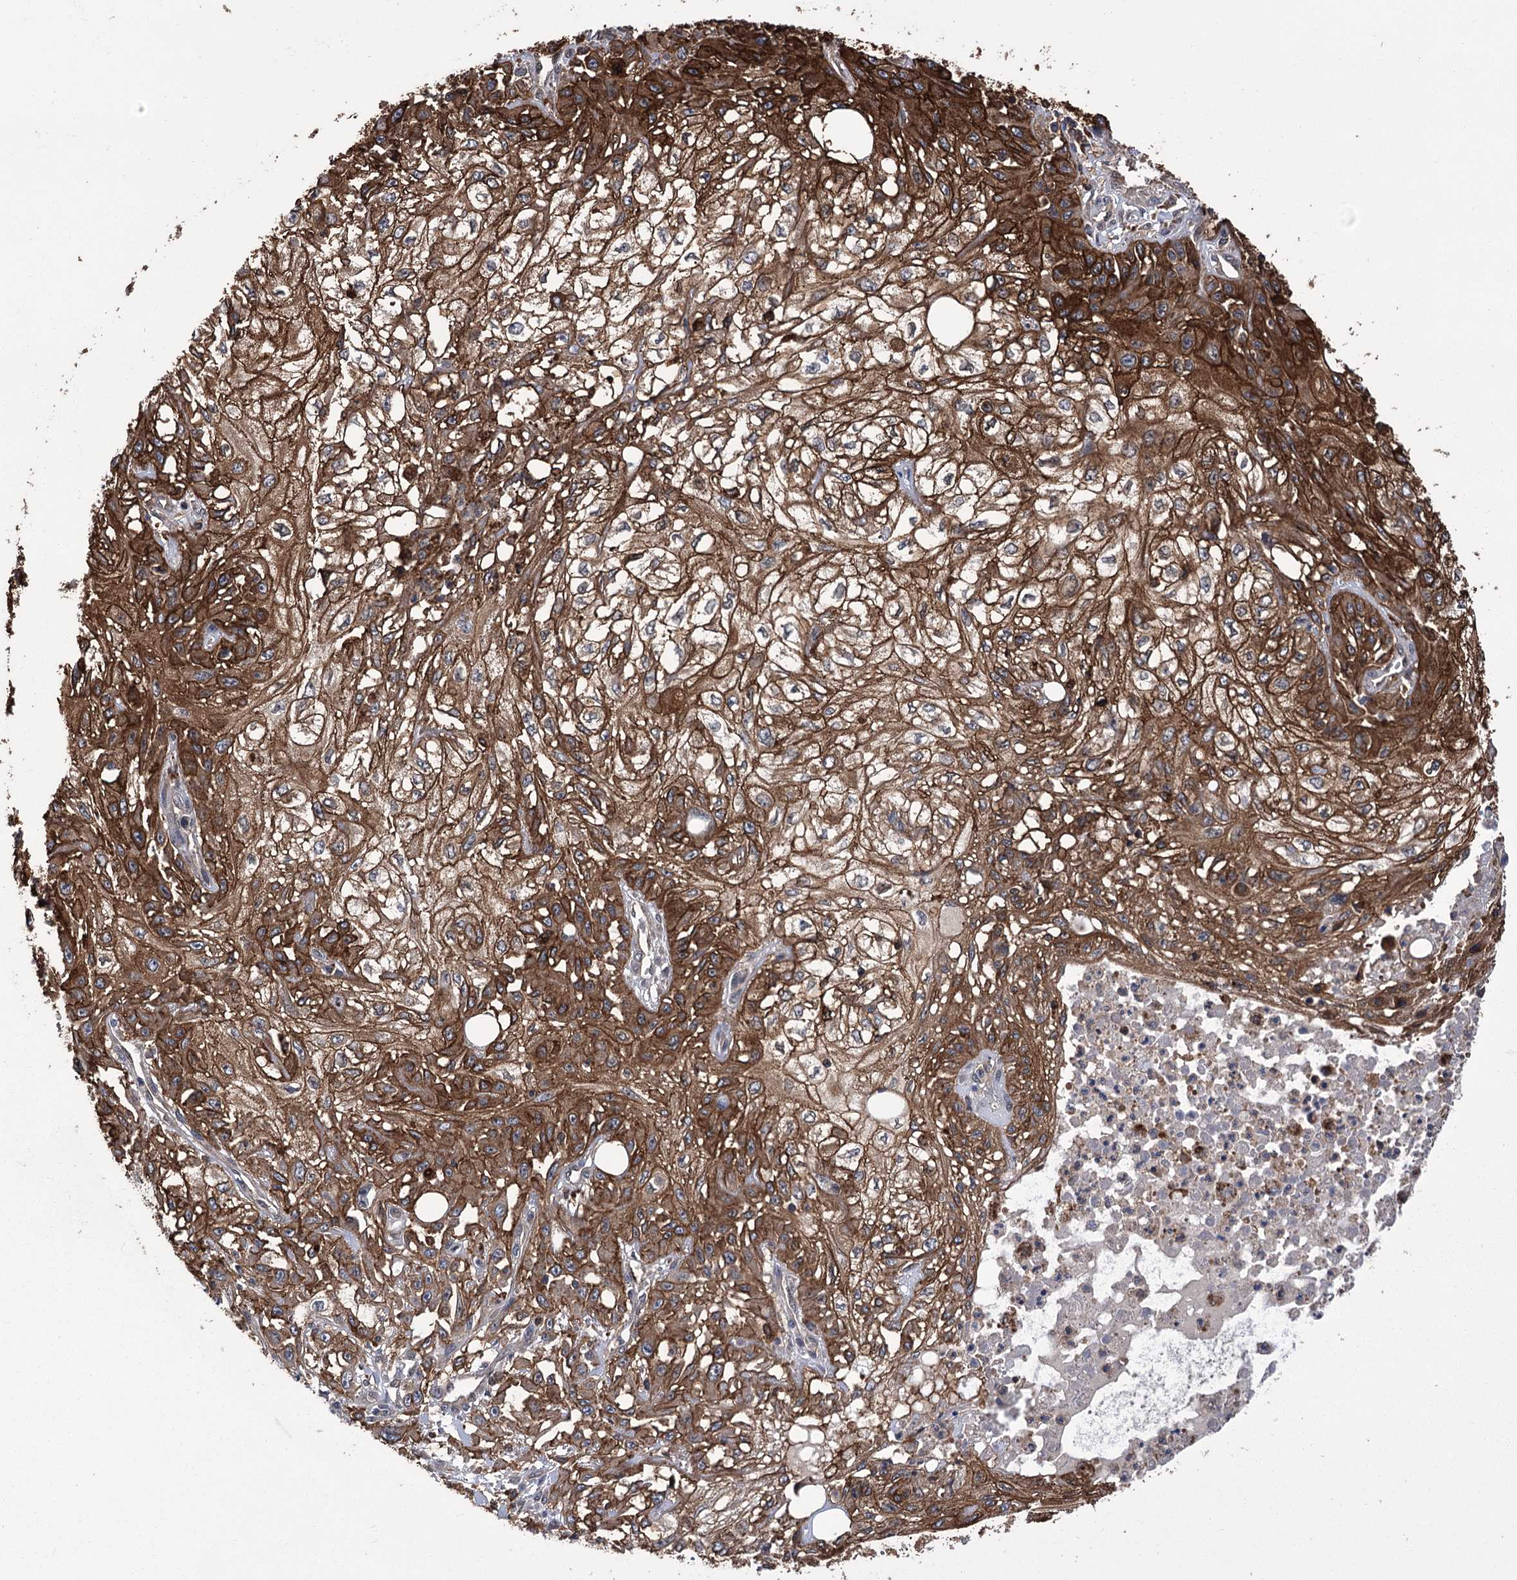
{"staining": {"intensity": "strong", "quantity": ">75%", "location": "cytoplasmic/membranous"}, "tissue": "skin cancer", "cell_type": "Tumor cells", "image_type": "cancer", "snomed": [{"axis": "morphology", "description": "Squamous cell carcinoma, NOS"}, {"axis": "morphology", "description": "Squamous cell carcinoma, metastatic, NOS"}, {"axis": "topography", "description": "Skin"}, {"axis": "topography", "description": "Lymph node"}], "caption": "Approximately >75% of tumor cells in metastatic squamous cell carcinoma (skin) show strong cytoplasmic/membranous protein staining as visualized by brown immunohistochemical staining.", "gene": "DPP3", "patient": {"sex": "male", "age": 75}}